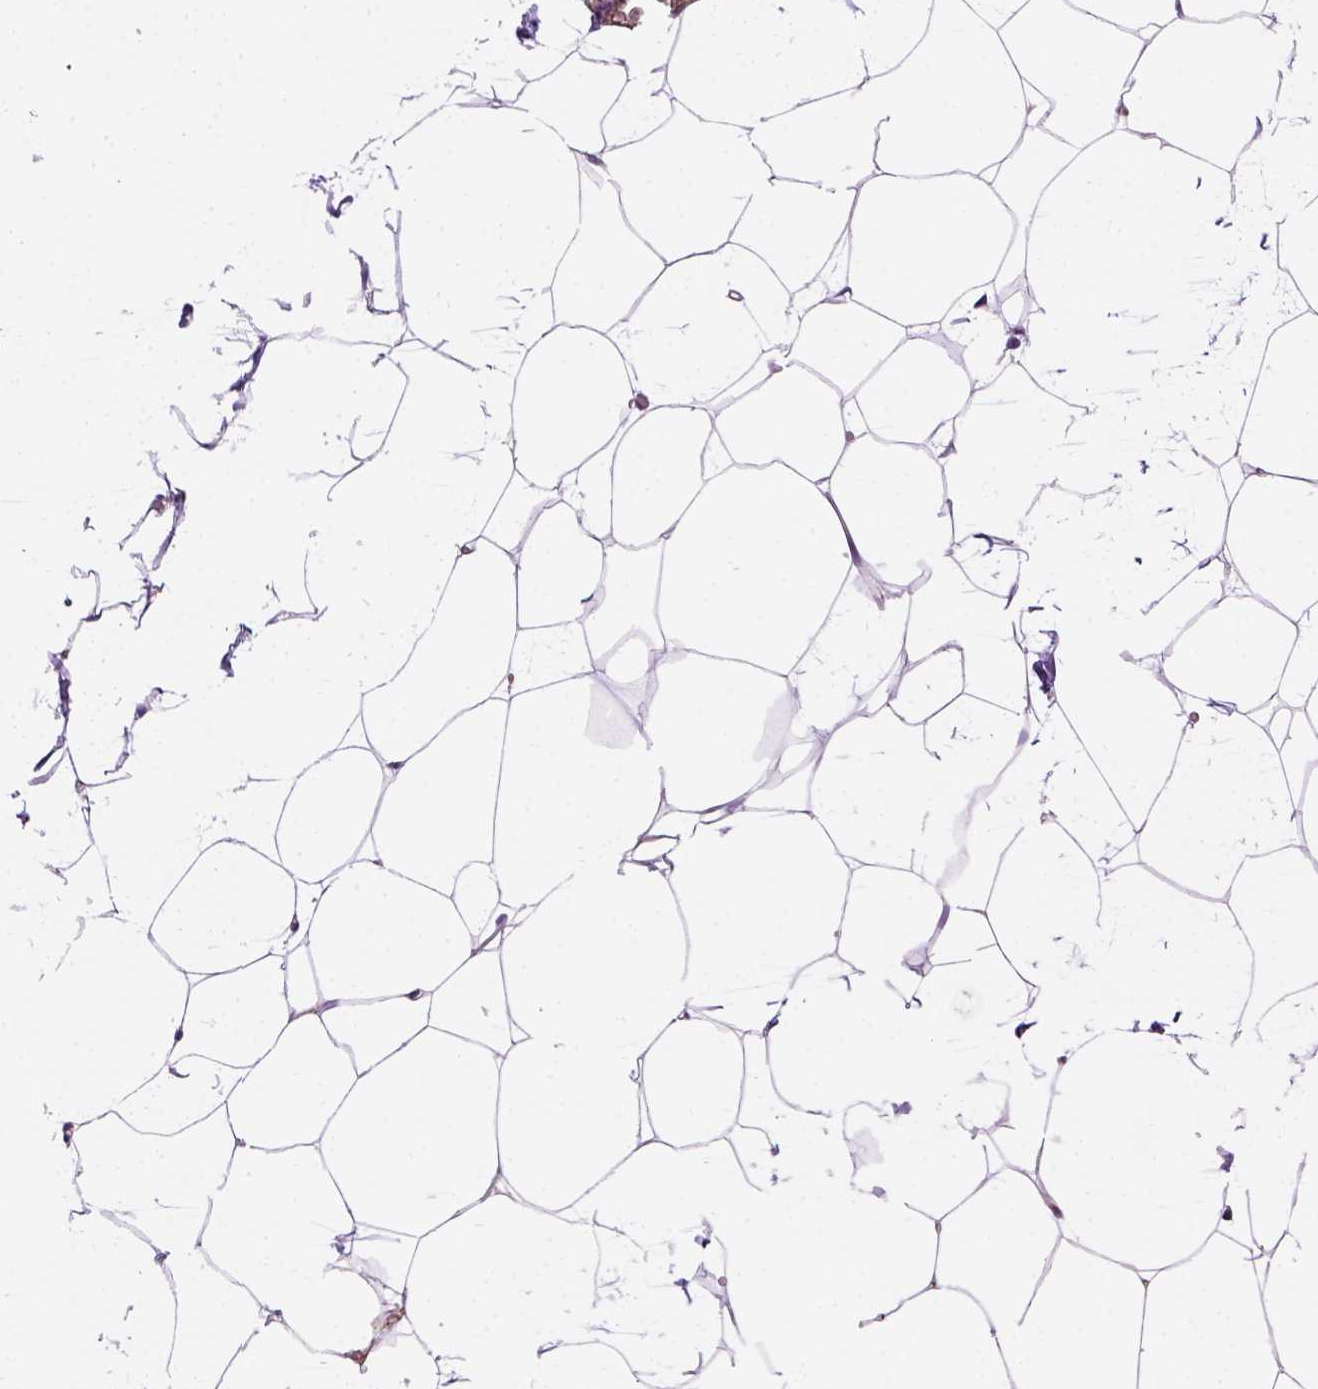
{"staining": {"intensity": "negative", "quantity": "none", "location": "none"}, "tissue": "adipose tissue", "cell_type": "Adipocytes", "image_type": "normal", "snomed": [{"axis": "morphology", "description": "Normal tissue, NOS"}, {"axis": "topography", "description": "Adipose tissue"}], "caption": "Immunohistochemistry photomicrograph of unremarkable adipose tissue stained for a protein (brown), which displays no expression in adipocytes.", "gene": "VWF", "patient": {"sex": "male", "age": 57}}